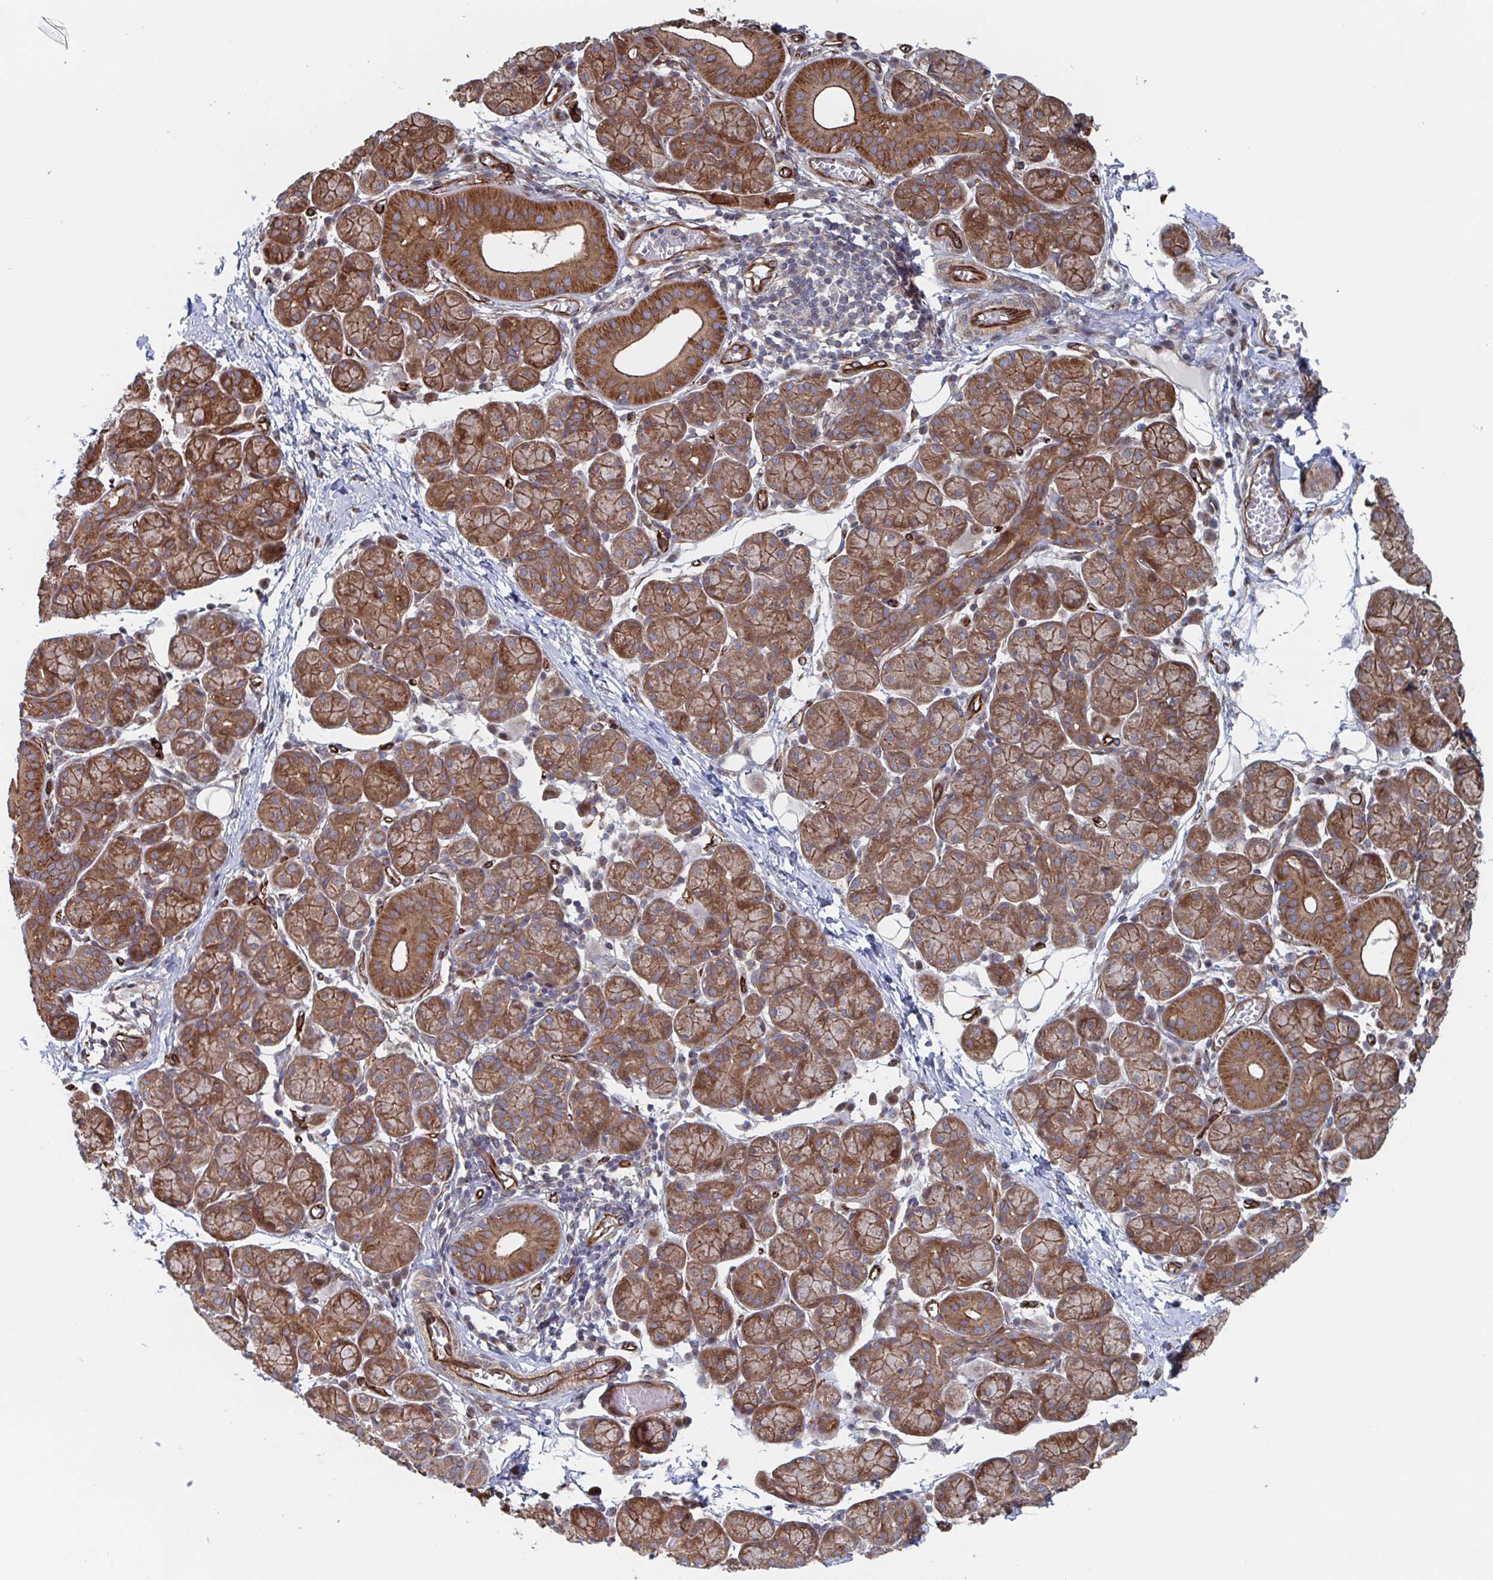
{"staining": {"intensity": "moderate", "quantity": ">75%", "location": "cytoplasmic/membranous"}, "tissue": "salivary gland", "cell_type": "Glandular cells", "image_type": "normal", "snomed": [{"axis": "morphology", "description": "Normal tissue, NOS"}, {"axis": "morphology", "description": "Inflammation, NOS"}, {"axis": "topography", "description": "Lymph node"}, {"axis": "topography", "description": "Salivary gland"}], "caption": "Salivary gland stained with a protein marker exhibits moderate staining in glandular cells.", "gene": "DVL3", "patient": {"sex": "male", "age": 3}}